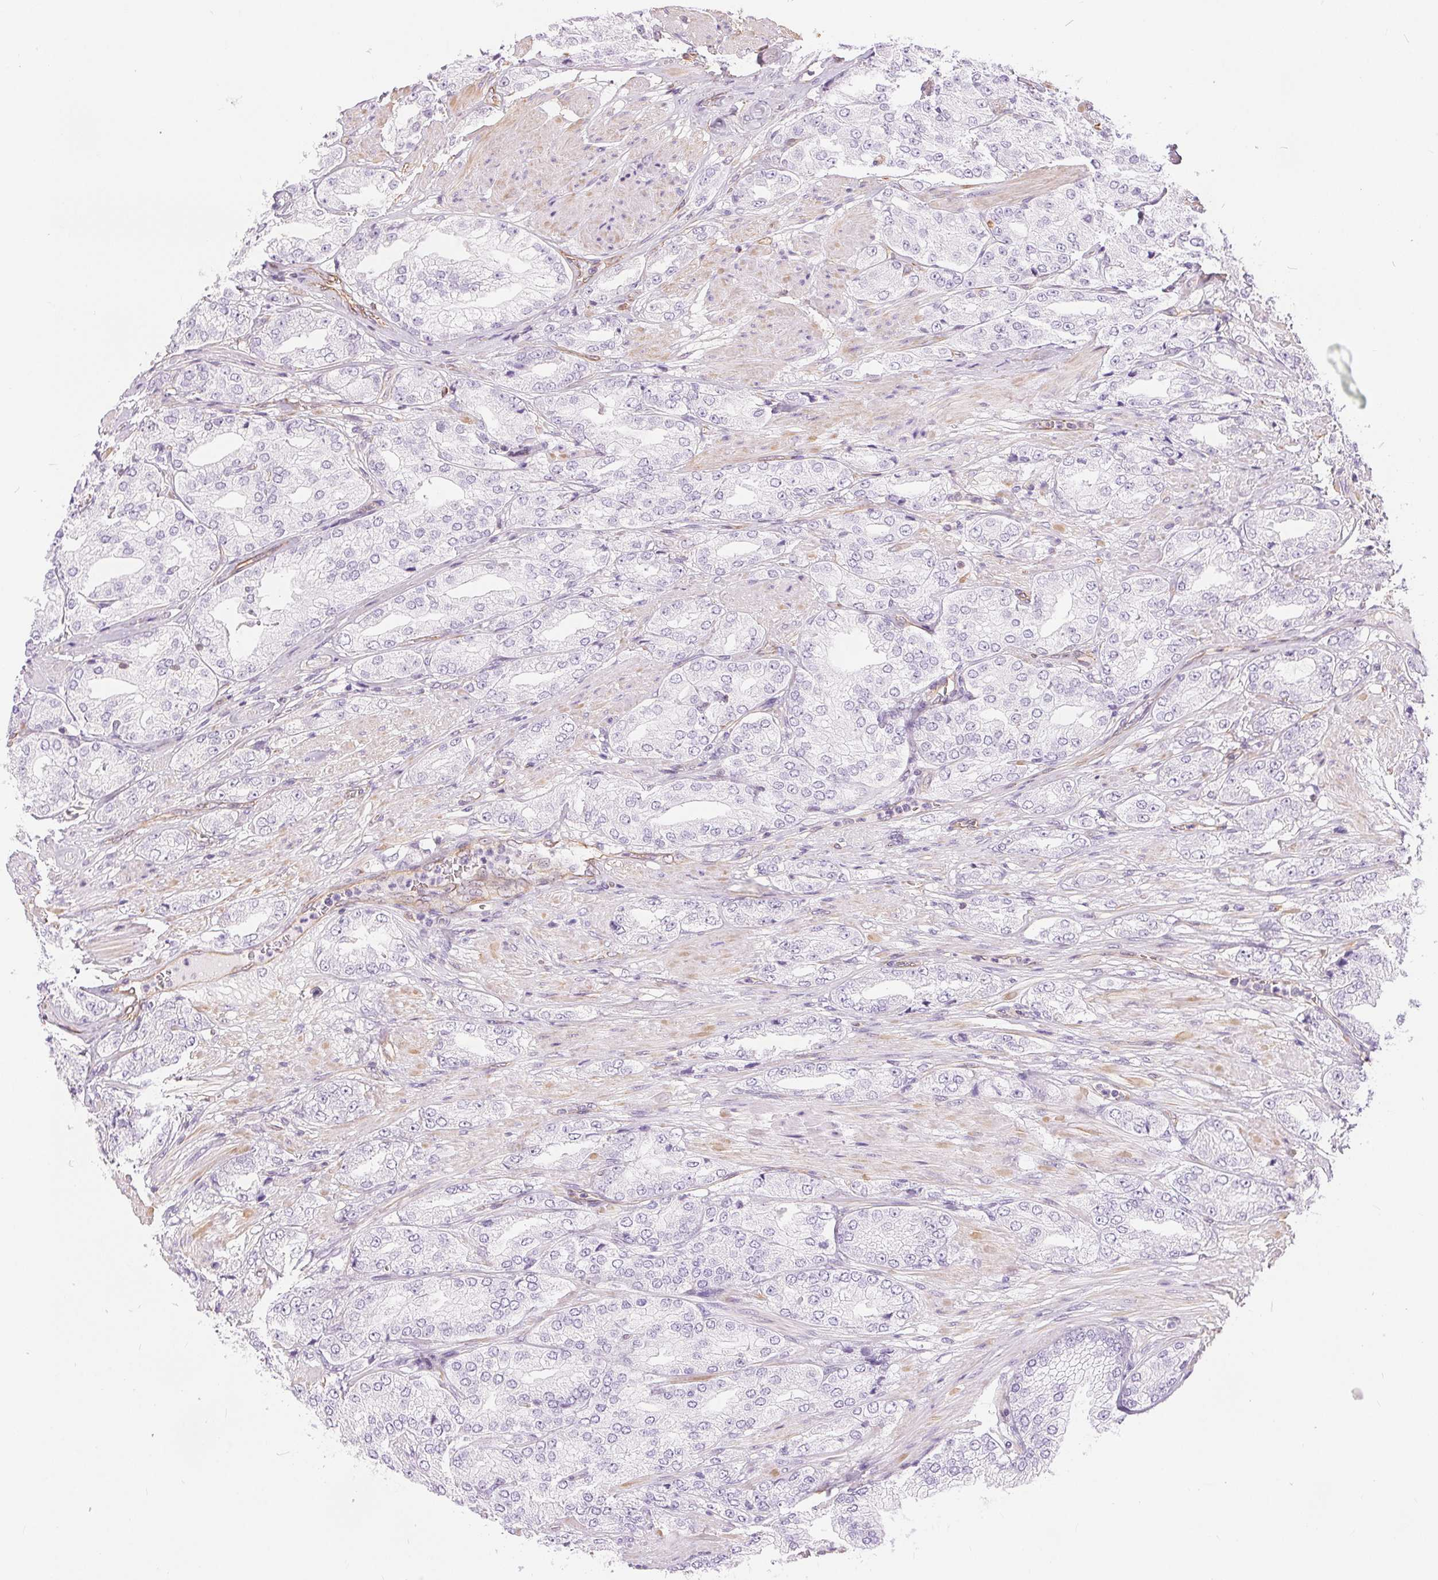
{"staining": {"intensity": "negative", "quantity": "none", "location": "none"}, "tissue": "prostate cancer", "cell_type": "Tumor cells", "image_type": "cancer", "snomed": [{"axis": "morphology", "description": "Adenocarcinoma, High grade"}, {"axis": "topography", "description": "Prostate"}], "caption": "Immunohistochemistry (IHC) of human prostate cancer (high-grade adenocarcinoma) exhibits no staining in tumor cells. Brightfield microscopy of immunohistochemistry stained with DAB (3,3'-diaminobenzidine) (brown) and hematoxylin (blue), captured at high magnification.", "gene": "GFAP", "patient": {"sex": "male", "age": 68}}